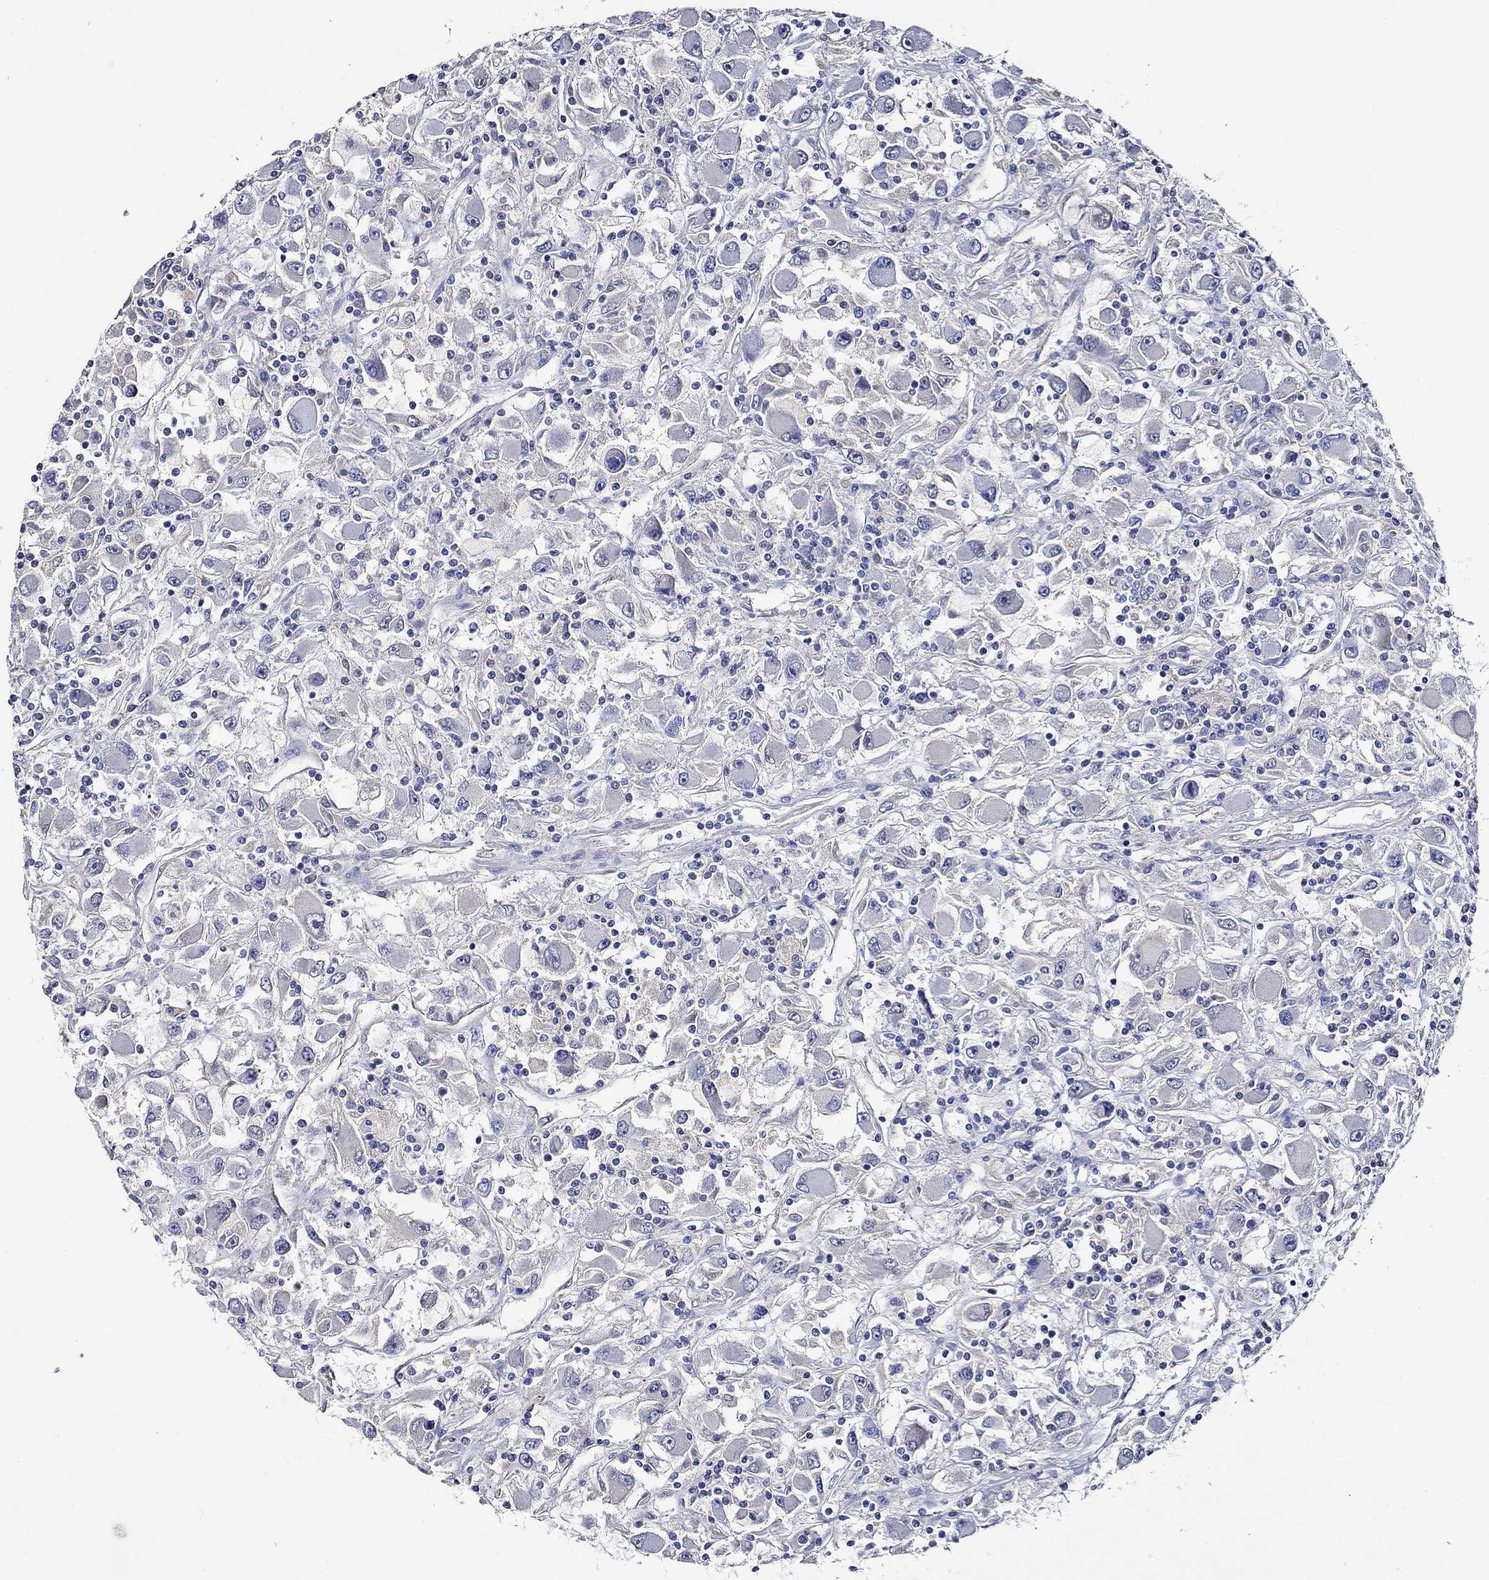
{"staining": {"intensity": "negative", "quantity": "none", "location": "none"}, "tissue": "renal cancer", "cell_type": "Tumor cells", "image_type": "cancer", "snomed": [{"axis": "morphology", "description": "Adenocarcinoma, NOS"}, {"axis": "topography", "description": "Kidney"}], "caption": "Adenocarcinoma (renal) was stained to show a protein in brown. There is no significant expression in tumor cells.", "gene": "GATA2", "patient": {"sex": "female", "age": 67}}